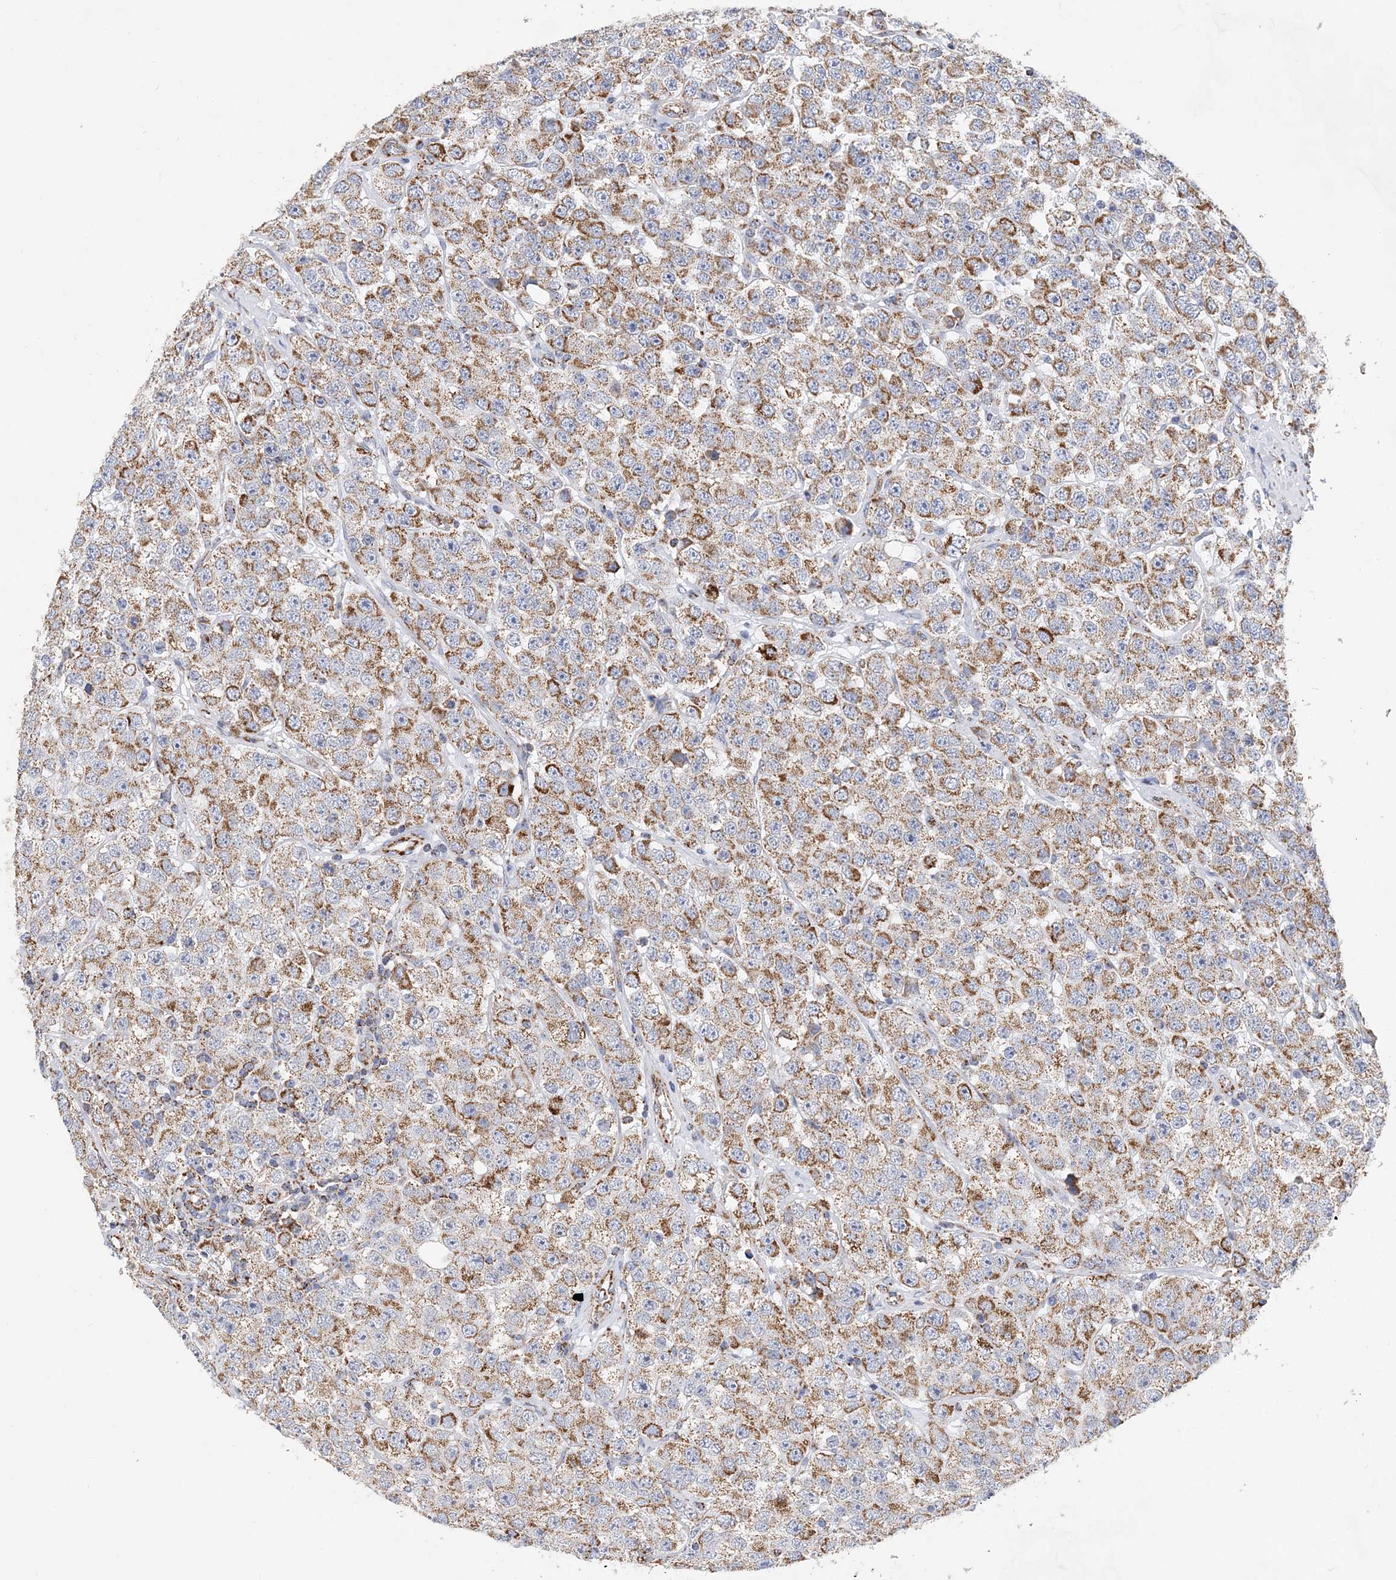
{"staining": {"intensity": "moderate", "quantity": ">75%", "location": "cytoplasmic/membranous"}, "tissue": "testis cancer", "cell_type": "Tumor cells", "image_type": "cancer", "snomed": [{"axis": "morphology", "description": "Seminoma, NOS"}, {"axis": "topography", "description": "Testis"}], "caption": "DAB immunohistochemical staining of testis seminoma exhibits moderate cytoplasmic/membranous protein positivity in about >75% of tumor cells.", "gene": "ACOT9", "patient": {"sex": "male", "age": 28}}